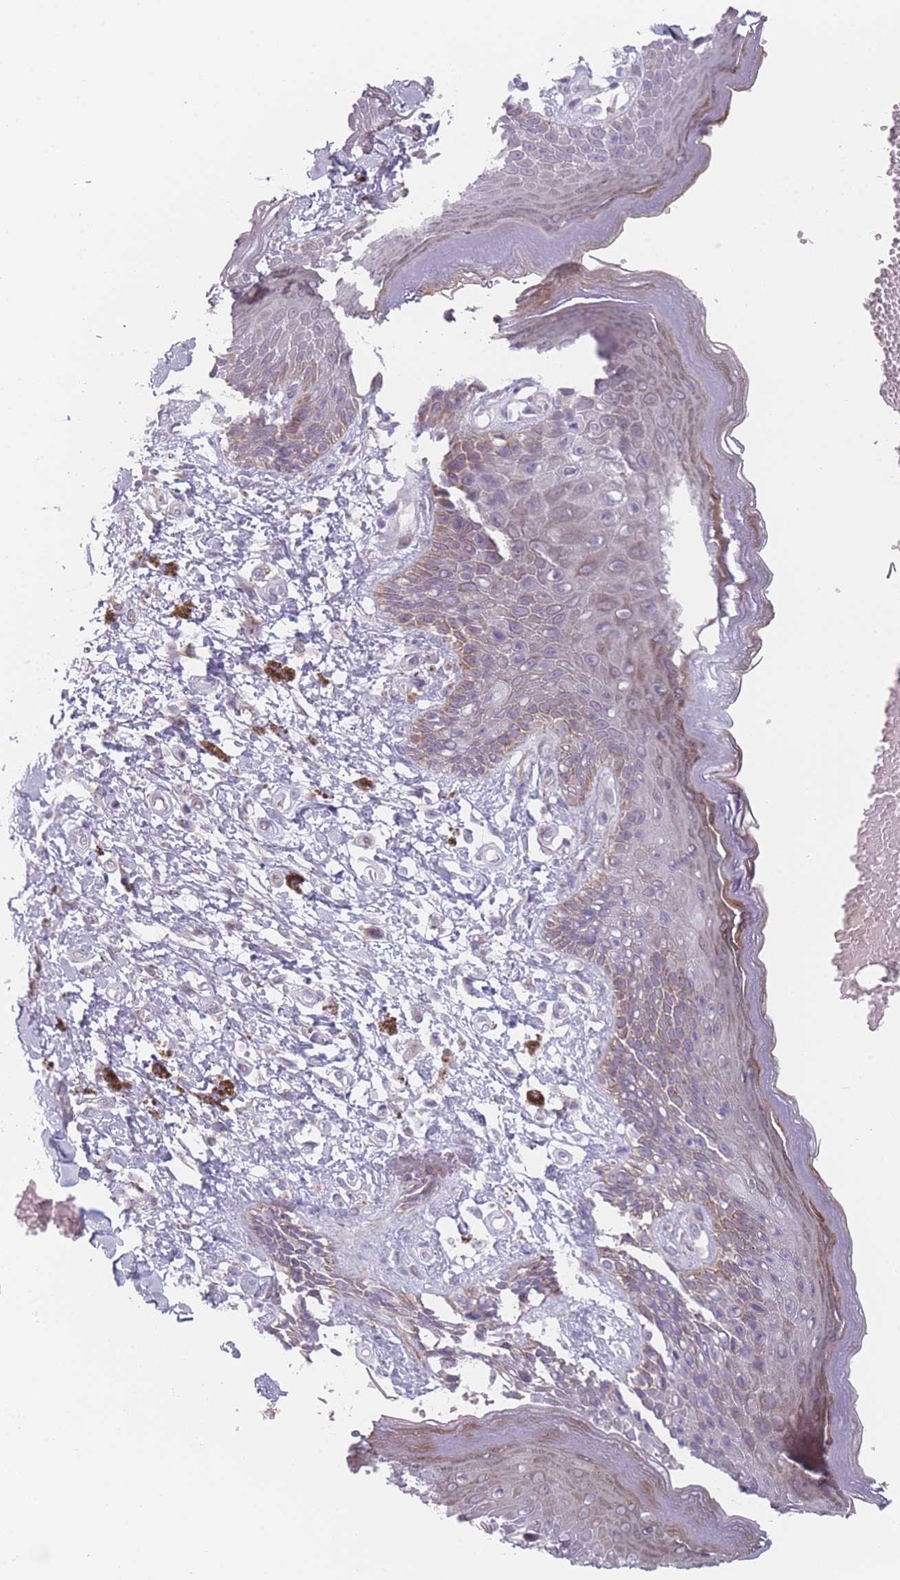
{"staining": {"intensity": "moderate", "quantity": "25%-75%", "location": "cytoplasmic/membranous"}, "tissue": "skin", "cell_type": "Epidermal cells", "image_type": "normal", "snomed": [{"axis": "morphology", "description": "Normal tissue, NOS"}, {"axis": "topography", "description": "Anal"}], "caption": "IHC staining of normal skin, which demonstrates medium levels of moderate cytoplasmic/membranous expression in approximately 25%-75% of epidermal cells indicating moderate cytoplasmic/membranous protein expression. The staining was performed using DAB (3,3'-diaminobenzidine) (brown) for protein detection and nuclei were counterstained in hematoxylin (blue).", "gene": "RNF4", "patient": {"sex": "female", "age": 78}}